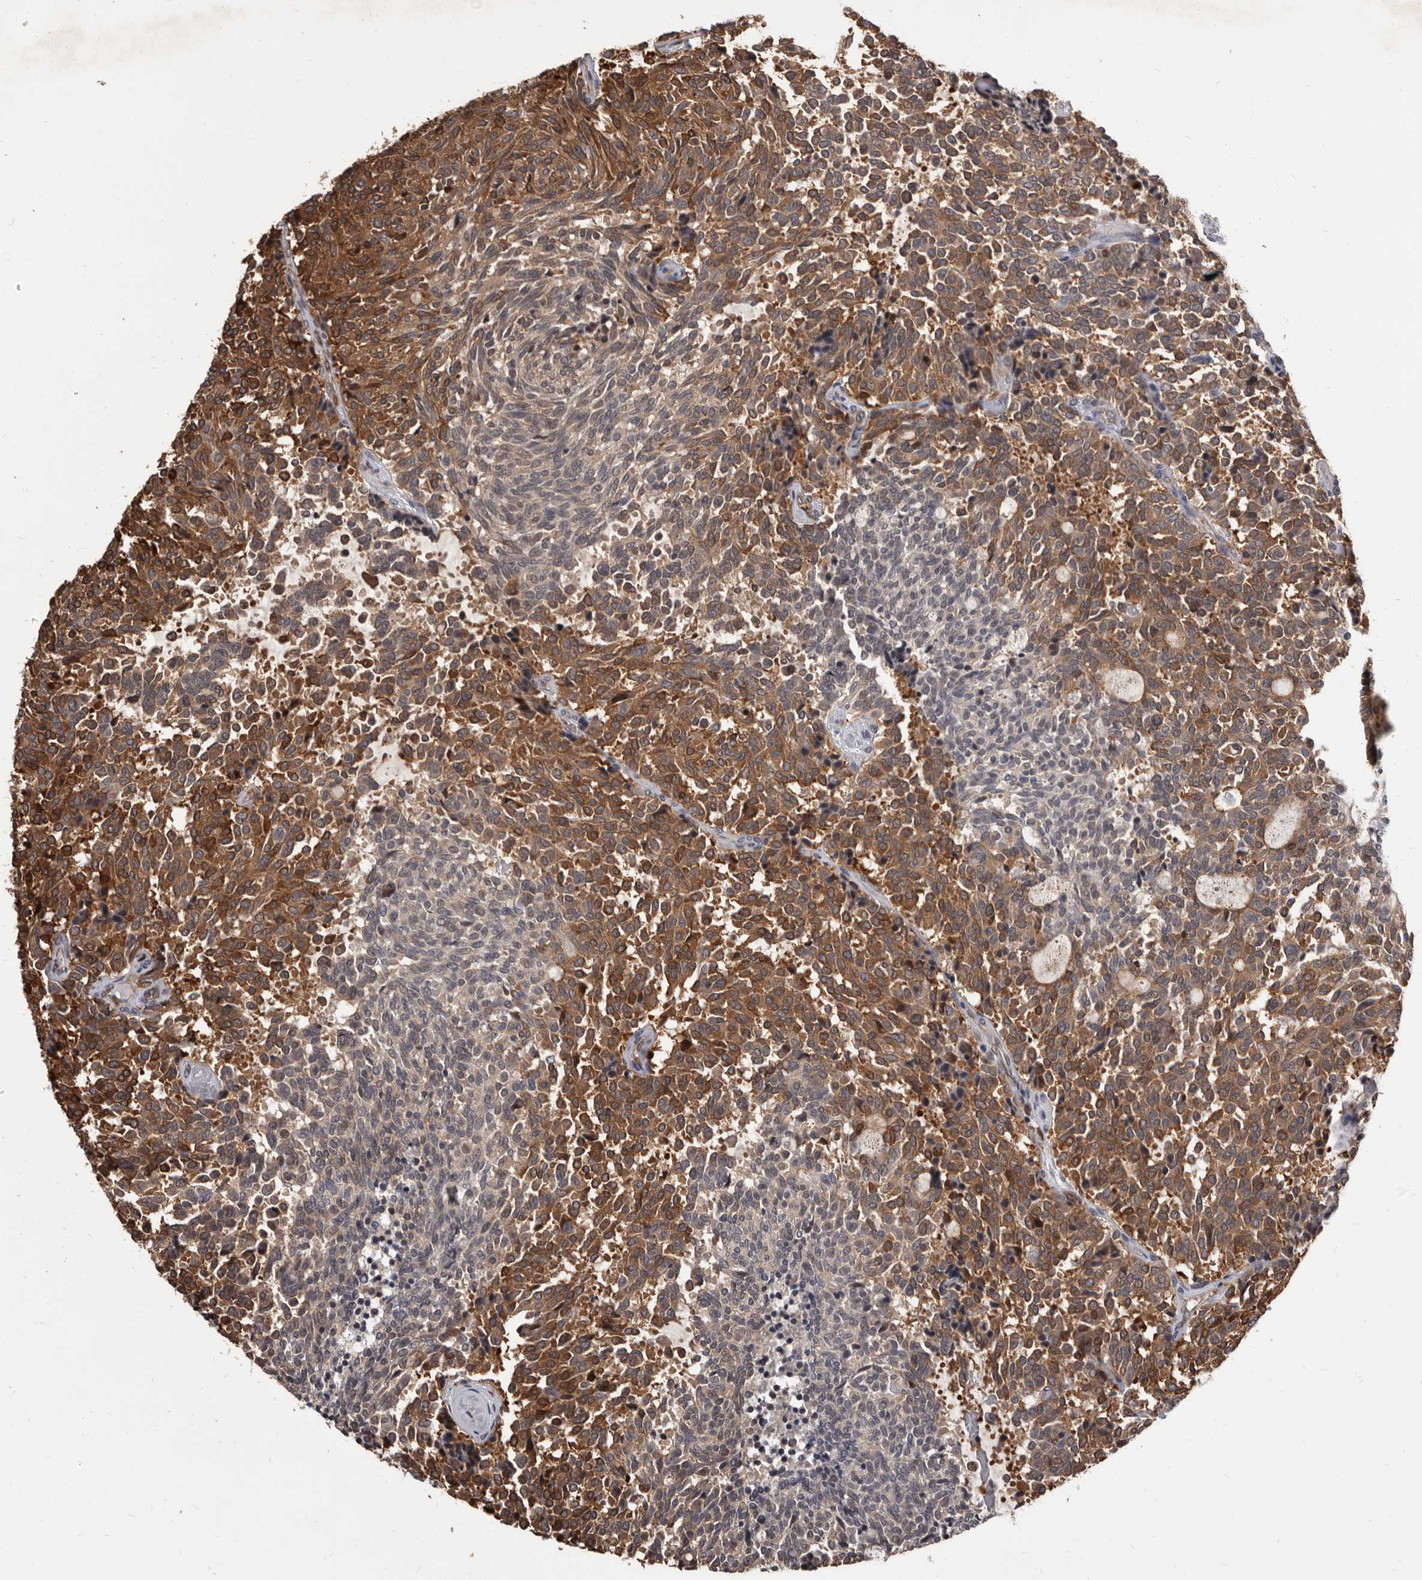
{"staining": {"intensity": "strong", "quantity": "25%-75%", "location": "cytoplasmic/membranous"}, "tissue": "carcinoid", "cell_type": "Tumor cells", "image_type": "cancer", "snomed": [{"axis": "morphology", "description": "Carcinoid, malignant, NOS"}, {"axis": "topography", "description": "Pancreas"}], "caption": "IHC staining of carcinoid (malignant), which exhibits high levels of strong cytoplasmic/membranous positivity in about 25%-75% of tumor cells indicating strong cytoplasmic/membranous protein expression. The staining was performed using DAB (brown) for protein detection and nuclei were counterstained in hematoxylin (blue).", "gene": "ADAMTS20", "patient": {"sex": "female", "age": 54}}